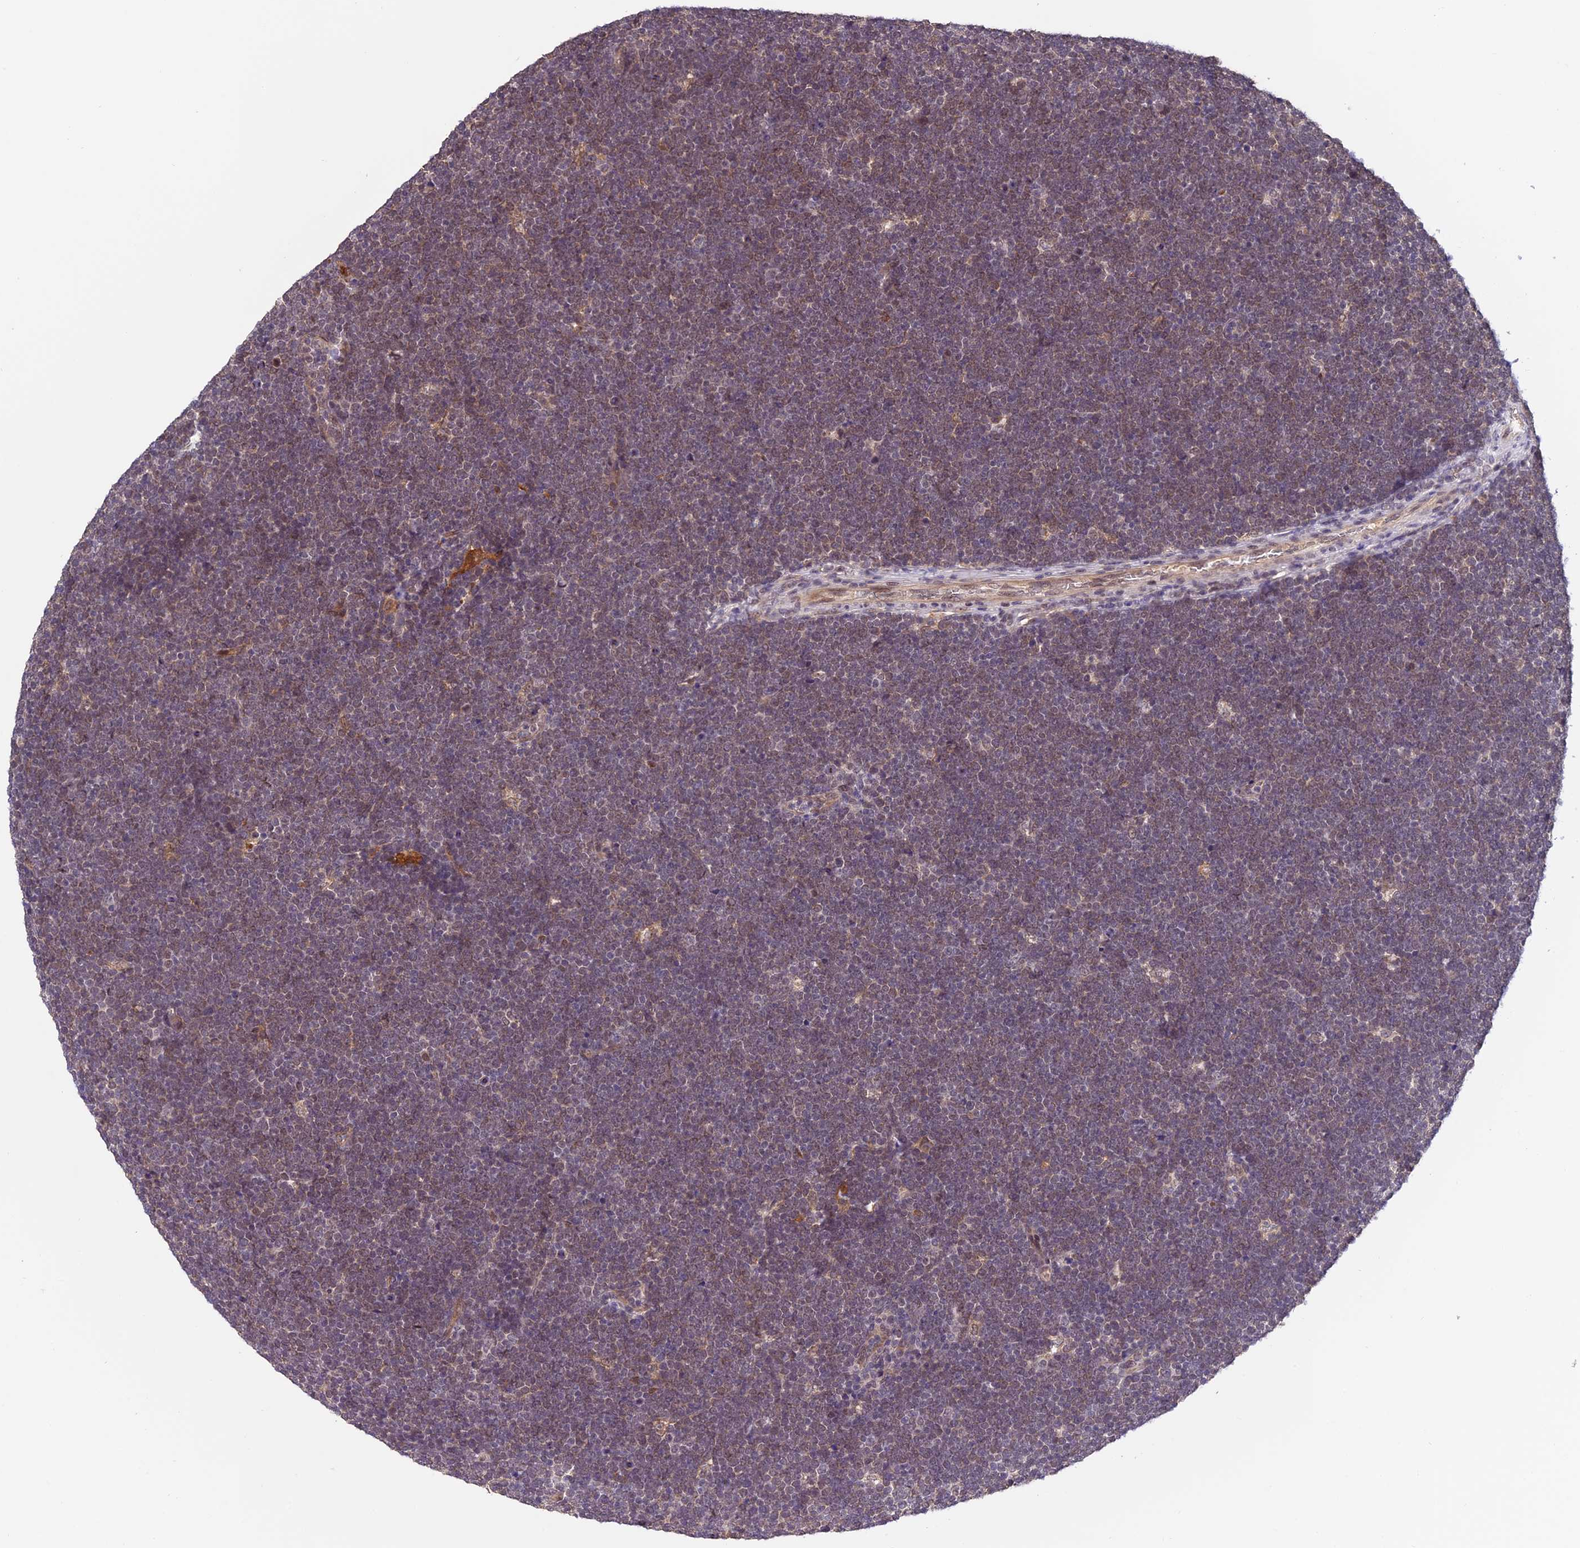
{"staining": {"intensity": "weak", "quantity": "25%-75%", "location": "nuclear"}, "tissue": "lymphoma", "cell_type": "Tumor cells", "image_type": "cancer", "snomed": [{"axis": "morphology", "description": "Malignant lymphoma, non-Hodgkin's type, High grade"}, {"axis": "topography", "description": "Lymph node"}], "caption": "High-power microscopy captured an immunohistochemistry photomicrograph of malignant lymphoma, non-Hodgkin's type (high-grade), revealing weak nuclear staining in about 25%-75% of tumor cells.", "gene": "MNS1", "patient": {"sex": "male", "age": 13}}